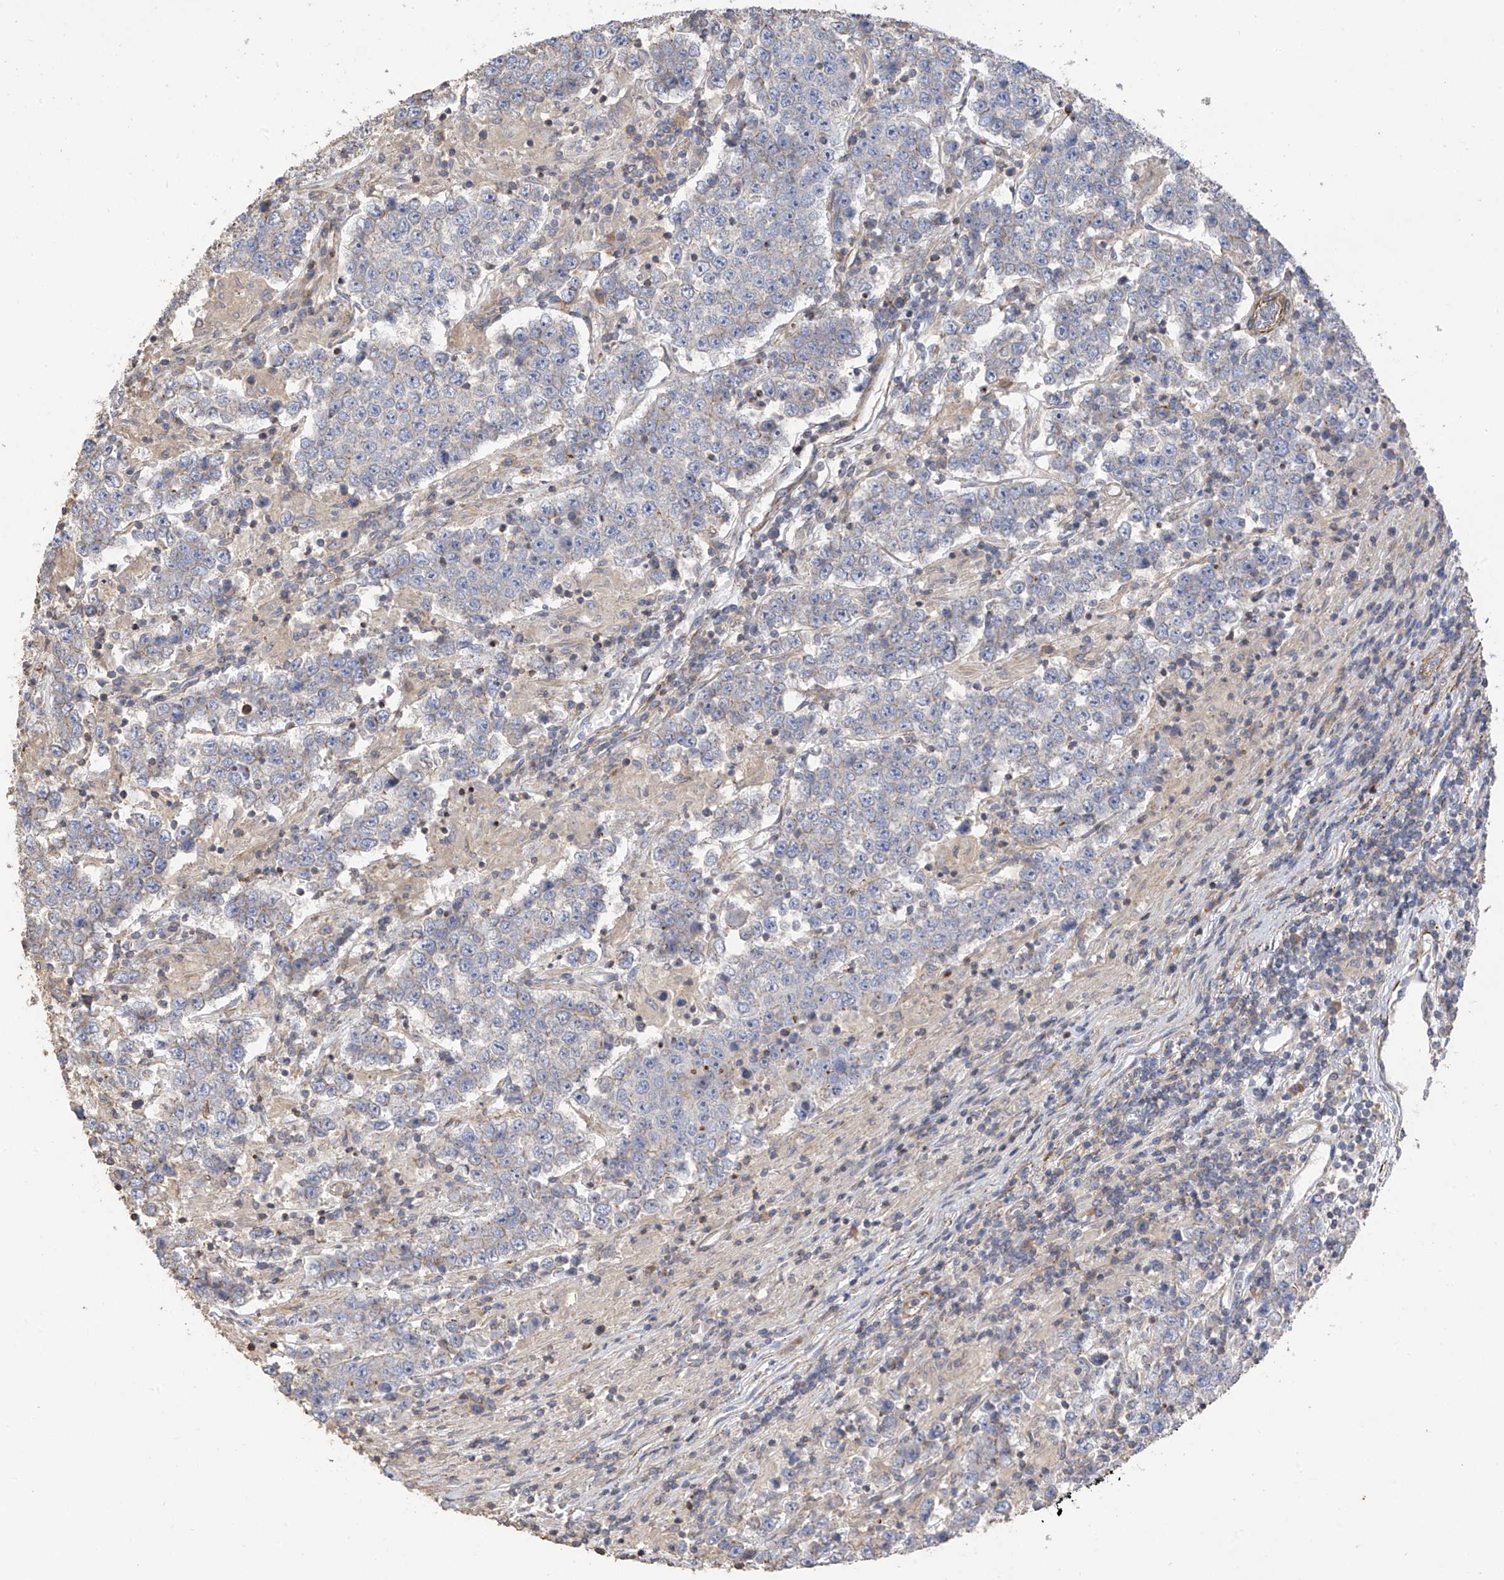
{"staining": {"intensity": "negative", "quantity": "none", "location": "none"}, "tissue": "testis cancer", "cell_type": "Tumor cells", "image_type": "cancer", "snomed": [{"axis": "morphology", "description": "Normal tissue, NOS"}, {"axis": "morphology", "description": "Urothelial carcinoma, High grade"}, {"axis": "morphology", "description": "Seminoma, NOS"}, {"axis": "morphology", "description": "Carcinoma, Embryonal, NOS"}, {"axis": "topography", "description": "Urinary bladder"}, {"axis": "topography", "description": "Testis"}], "caption": "This histopathology image is of testis cancer (urothelial carcinoma (high-grade)) stained with immunohistochemistry to label a protein in brown with the nuclei are counter-stained blue. There is no staining in tumor cells. (DAB (3,3'-diaminobenzidine) immunohistochemistry (IHC) with hematoxylin counter stain).", "gene": "SLC43A3", "patient": {"sex": "male", "age": 41}}